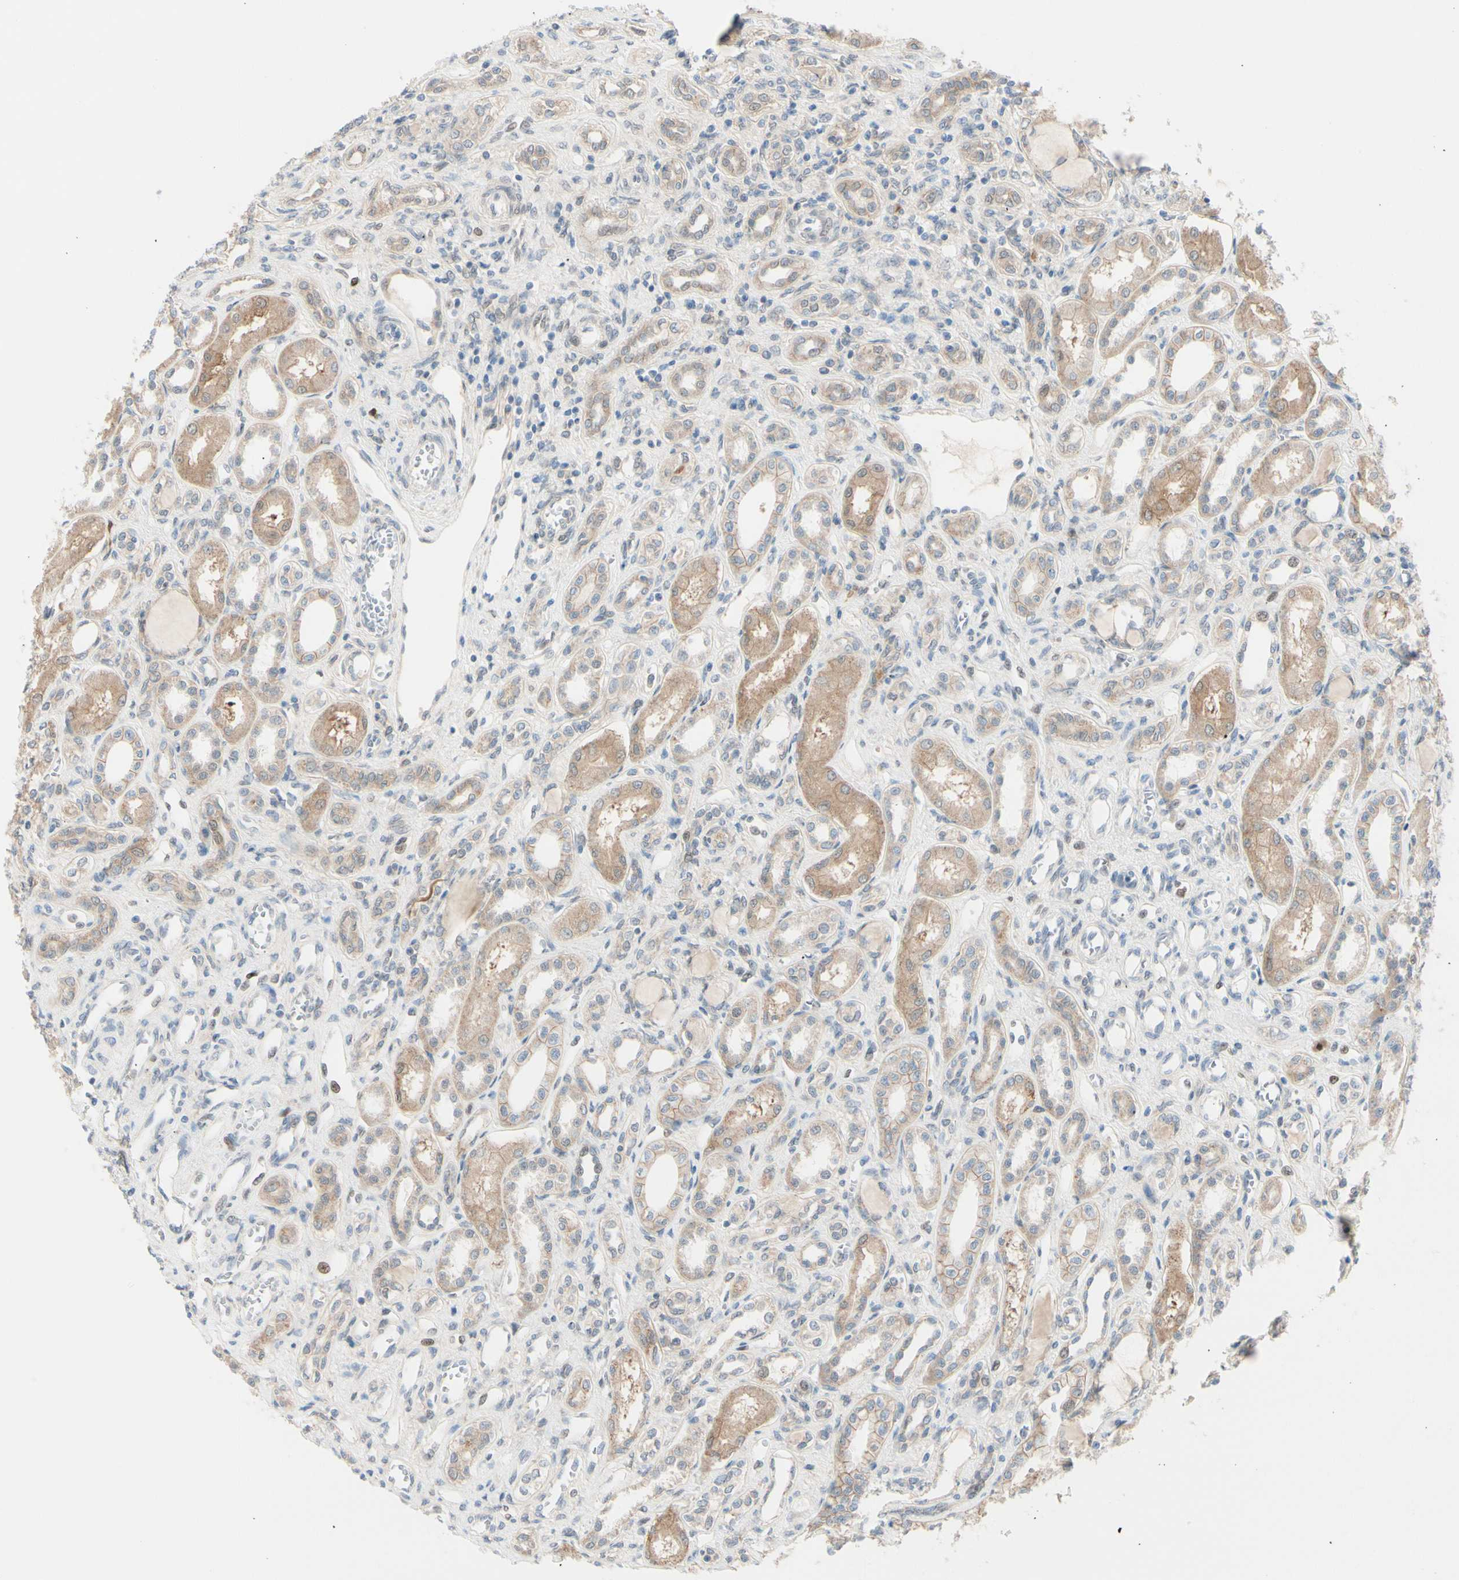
{"staining": {"intensity": "weak", "quantity": "<25%", "location": "nuclear"}, "tissue": "kidney", "cell_type": "Cells in glomeruli", "image_type": "normal", "snomed": [{"axis": "morphology", "description": "Normal tissue, NOS"}, {"axis": "topography", "description": "Kidney"}], "caption": "High power microscopy image of an immunohistochemistry (IHC) photomicrograph of benign kidney, revealing no significant positivity in cells in glomeruli.", "gene": "PTTG1", "patient": {"sex": "male", "age": 7}}